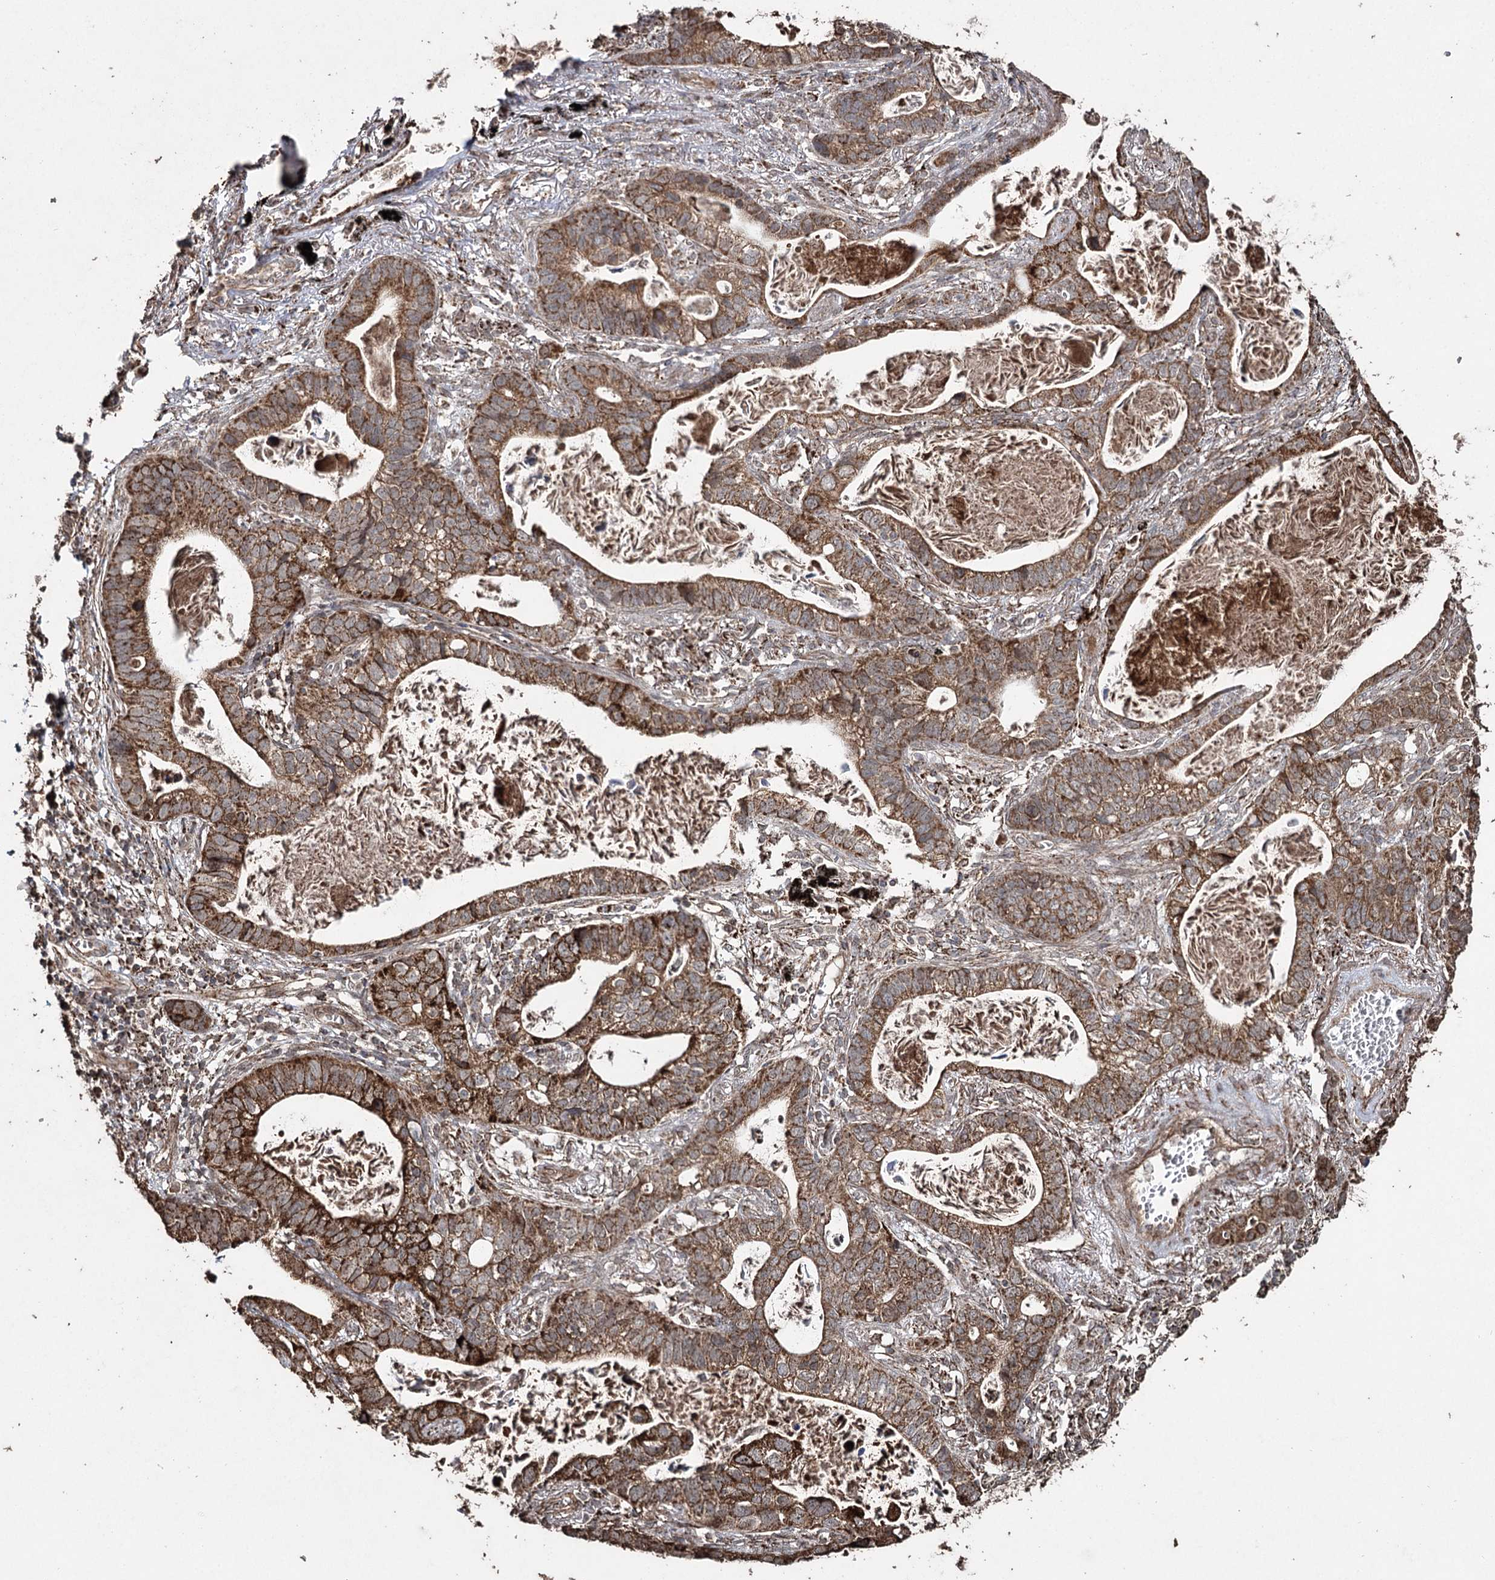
{"staining": {"intensity": "moderate", "quantity": ">75%", "location": "cytoplasmic/membranous"}, "tissue": "lung cancer", "cell_type": "Tumor cells", "image_type": "cancer", "snomed": [{"axis": "morphology", "description": "Adenocarcinoma, NOS"}, {"axis": "topography", "description": "Lung"}], "caption": "Immunohistochemical staining of lung cancer demonstrates moderate cytoplasmic/membranous protein staining in about >75% of tumor cells.", "gene": "SLF2", "patient": {"sex": "male", "age": 67}}